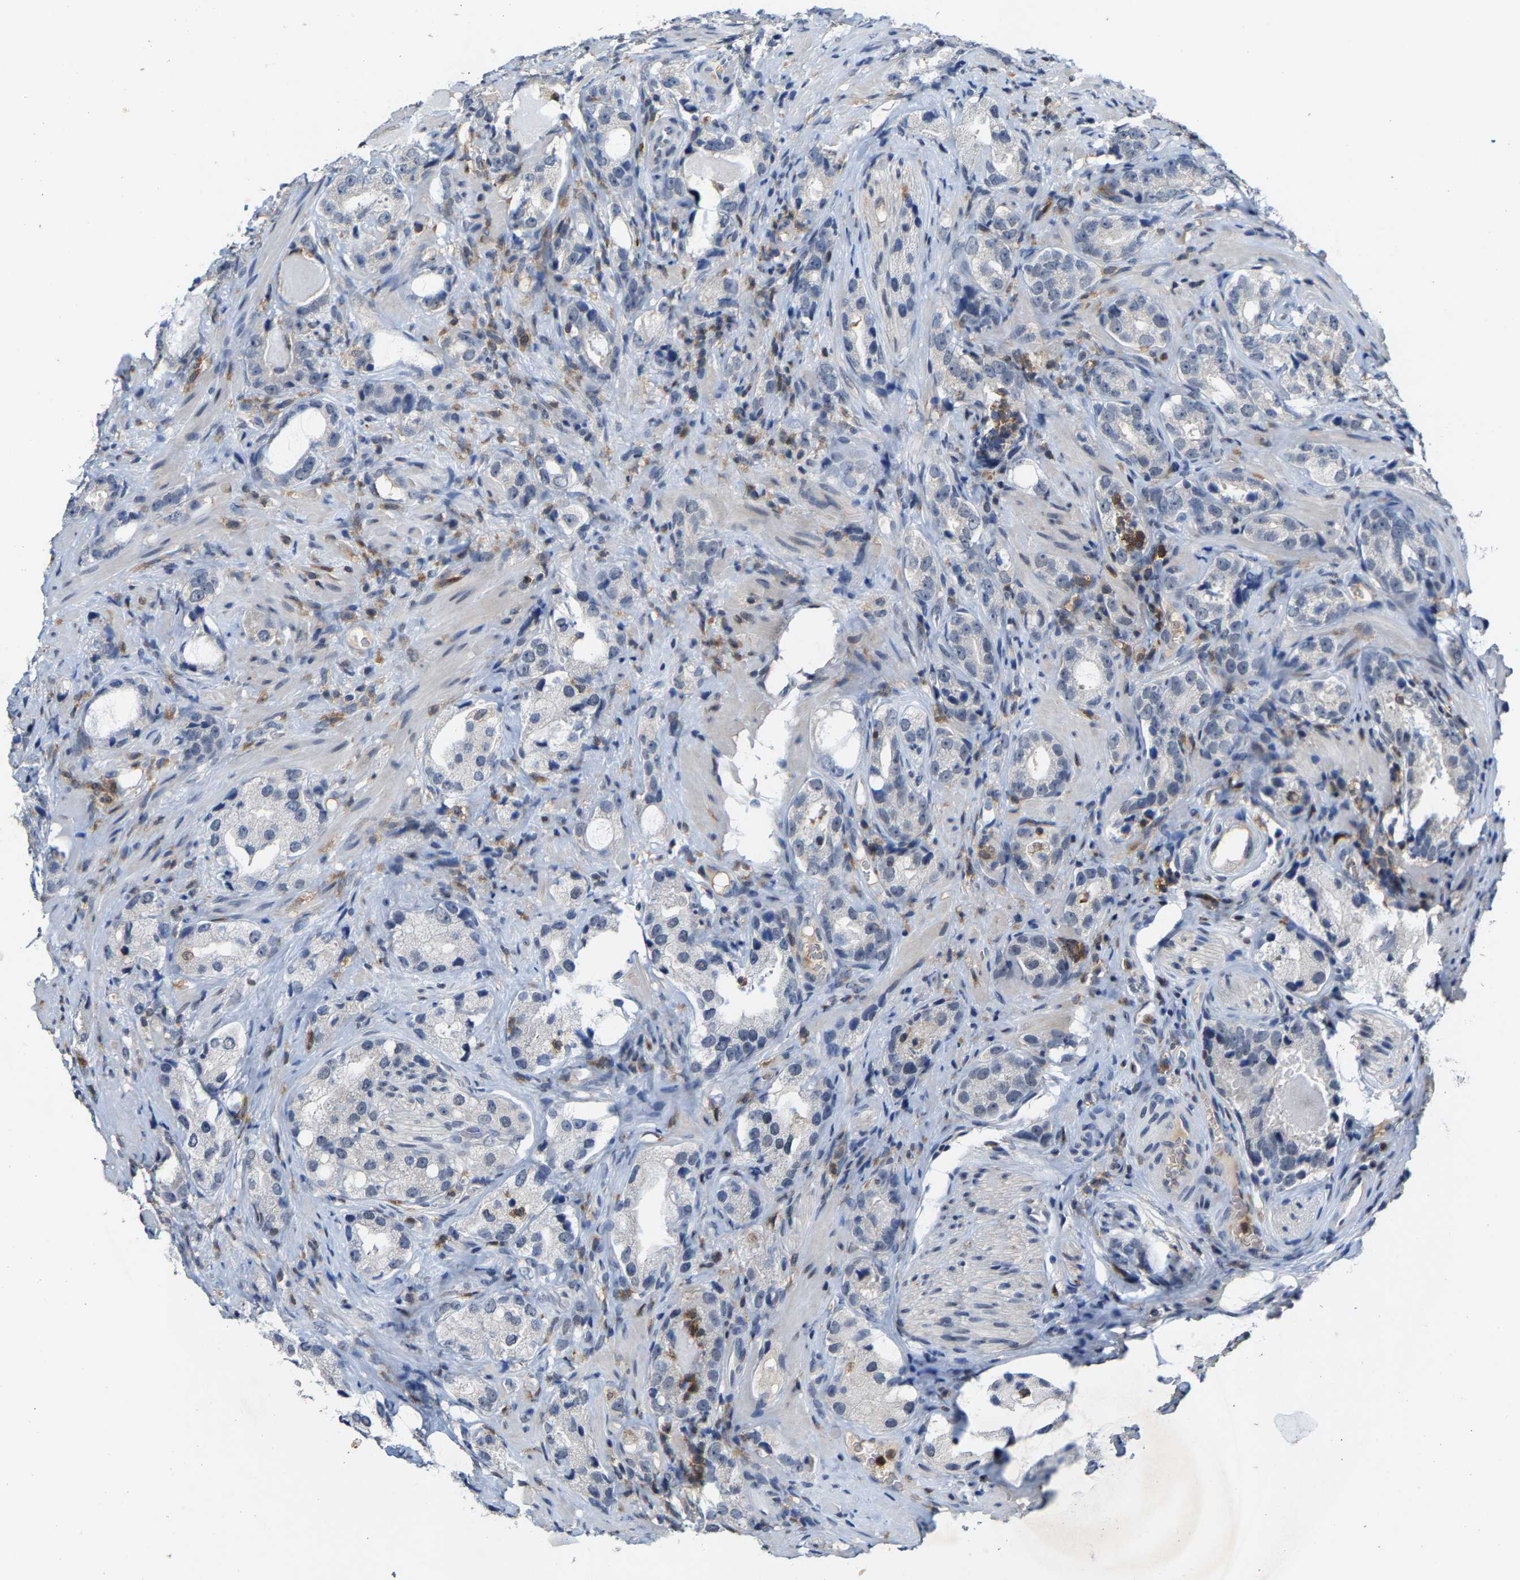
{"staining": {"intensity": "negative", "quantity": "none", "location": "none"}, "tissue": "prostate cancer", "cell_type": "Tumor cells", "image_type": "cancer", "snomed": [{"axis": "morphology", "description": "Adenocarcinoma, High grade"}, {"axis": "topography", "description": "Prostate"}], "caption": "Tumor cells are negative for protein expression in human prostate cancer (adenocarcinoma (high-grade)).", "gene": "FGD3", "patient": {"sex": "male", "age": 63}}